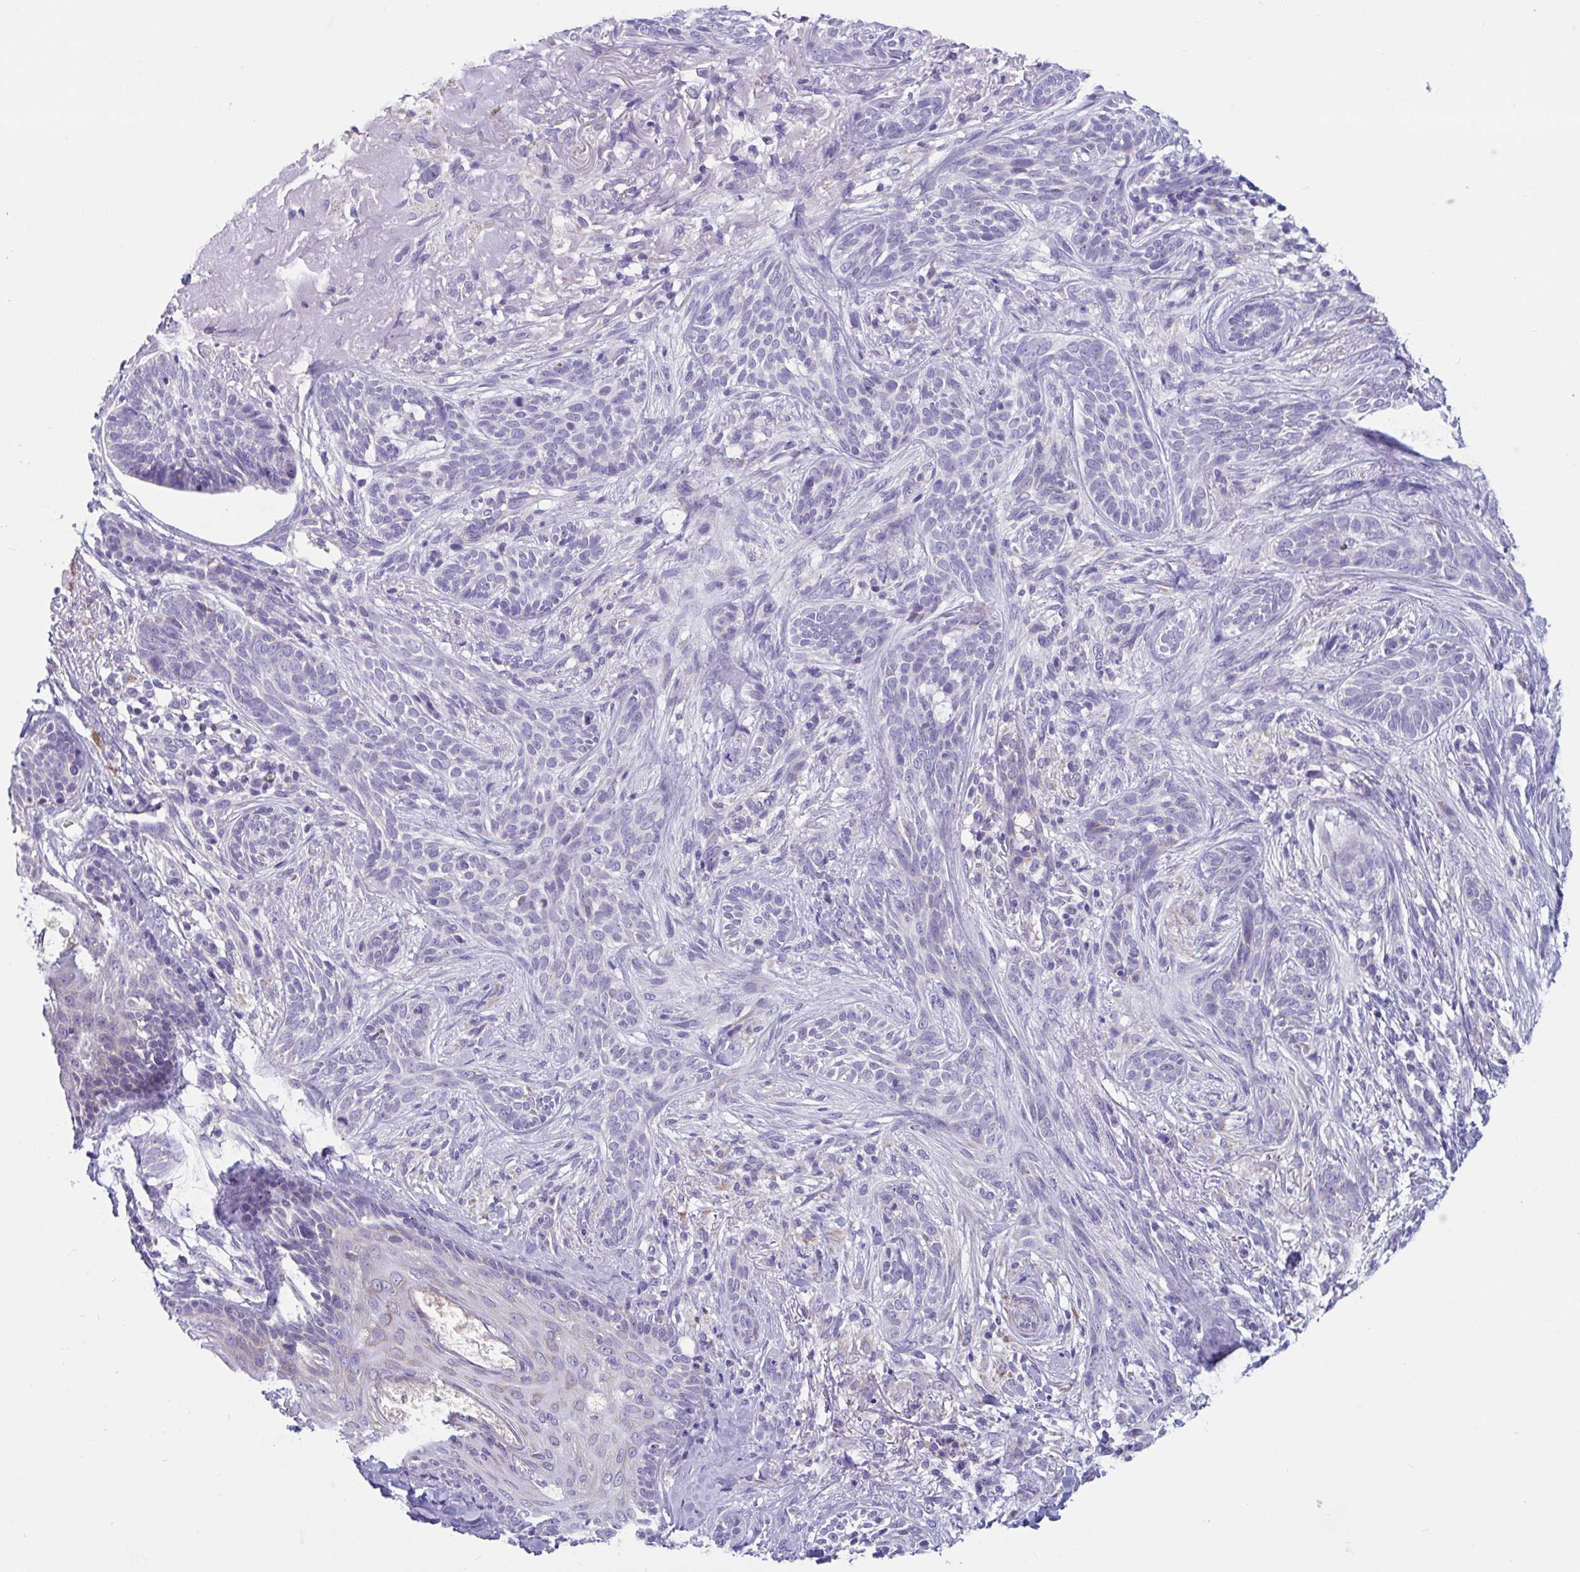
{"staining": {"intensity": "negative", "quantity": "none", "location": "none"}, "tissue": "skin cancer", "cell_type": "Tumor cells", "image_type": "cancer", "snomed": [{"axis": "morphology", "description": "Basal cell carcinoma"}, {"axis": "topography", "description": "Skin"}], "caption": "The image shows no staining of tumor cells in skin cancer (basal cell carcinoma).", "gene": "OR13A1", "patient": {"sex": "male", "age": 75}}